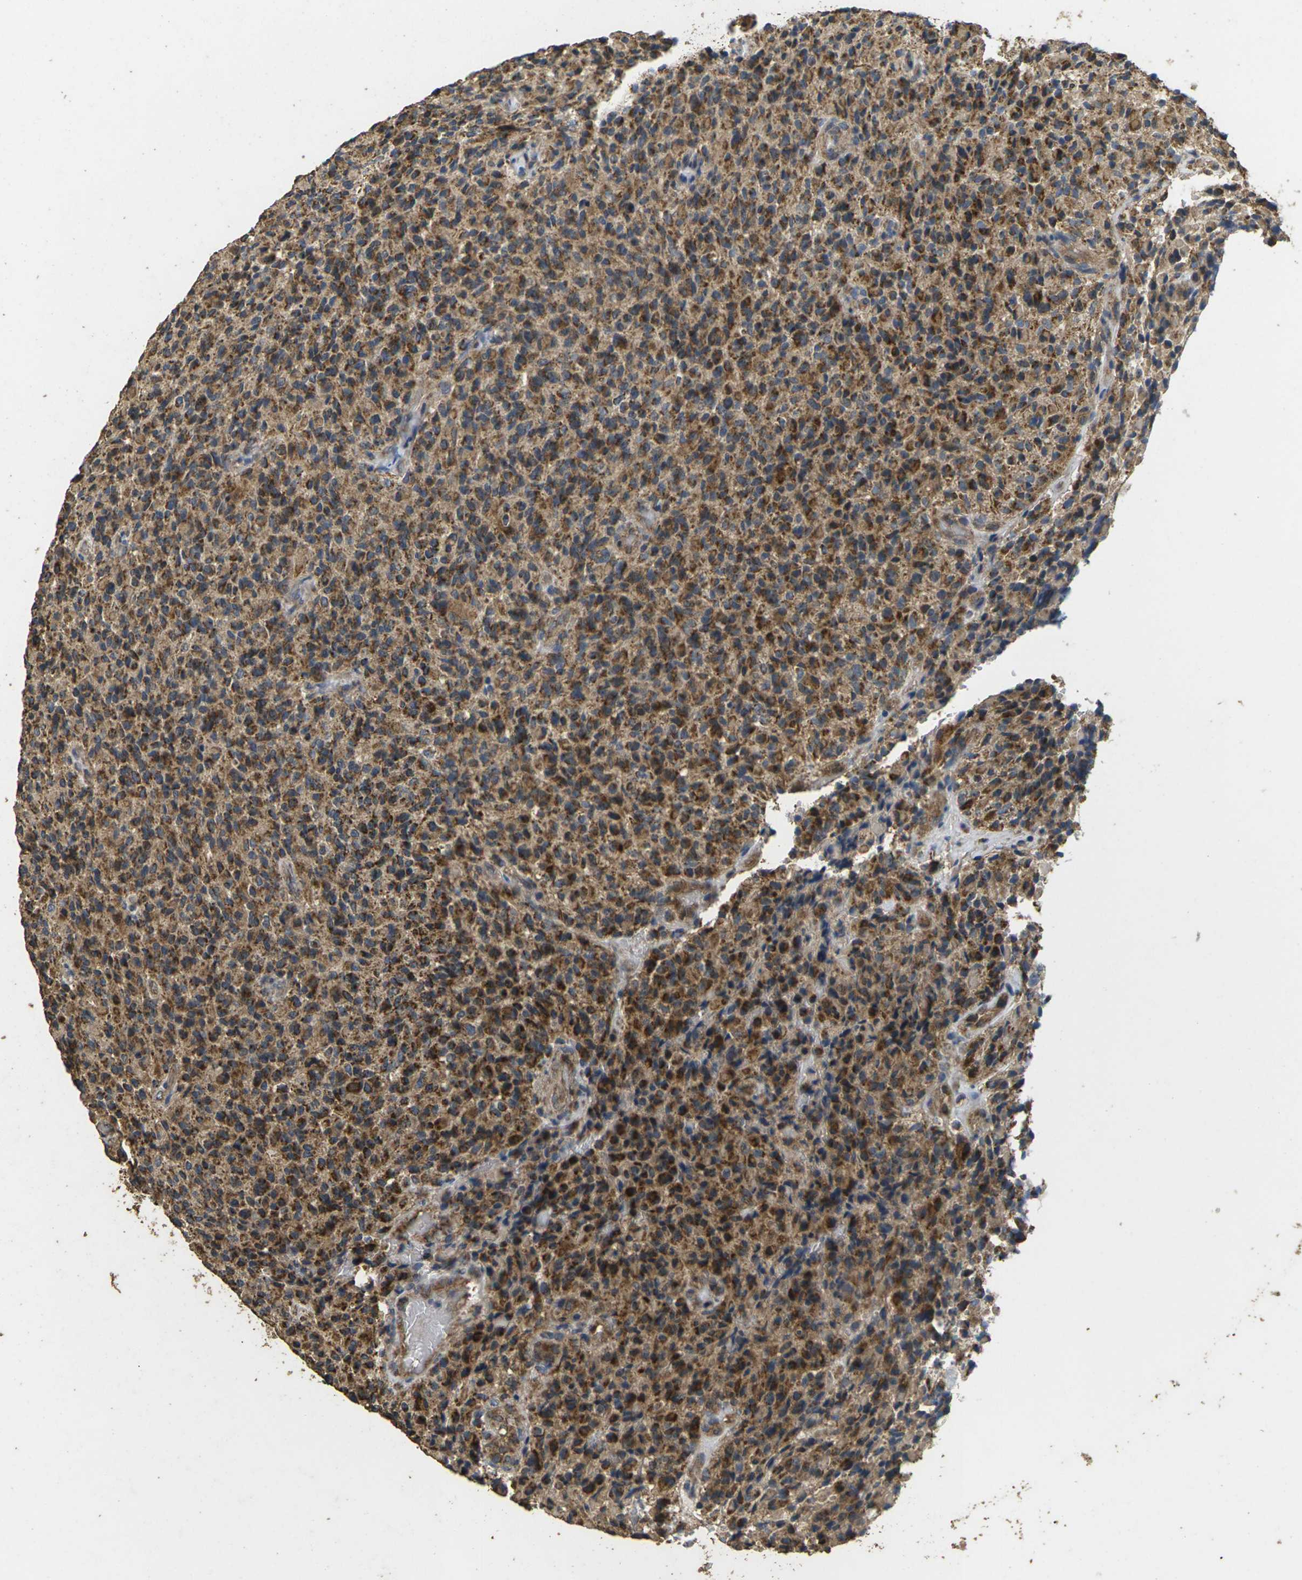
{"staining": {"intensity": "moderate", "quantity": ">75%", "location": "cytoplasmic/membranous"}, "tissue": "glioma", "cell_type": "Tumor cells", "image_type": "cancer", "snomed": [{"axis": "morphology", "description": "Glioma, malignant, High grade"}, {"axis": "topography", "description": "Brain"}], "caption": "A brown stain highlights moderate cytoplasmic/membranous positivity of a protein in glioma tumor cells. (IHC, brightfield microscopy, high magnification).", "gene": "MAPK11", "patient": {"sex": "male", "age": 71}}